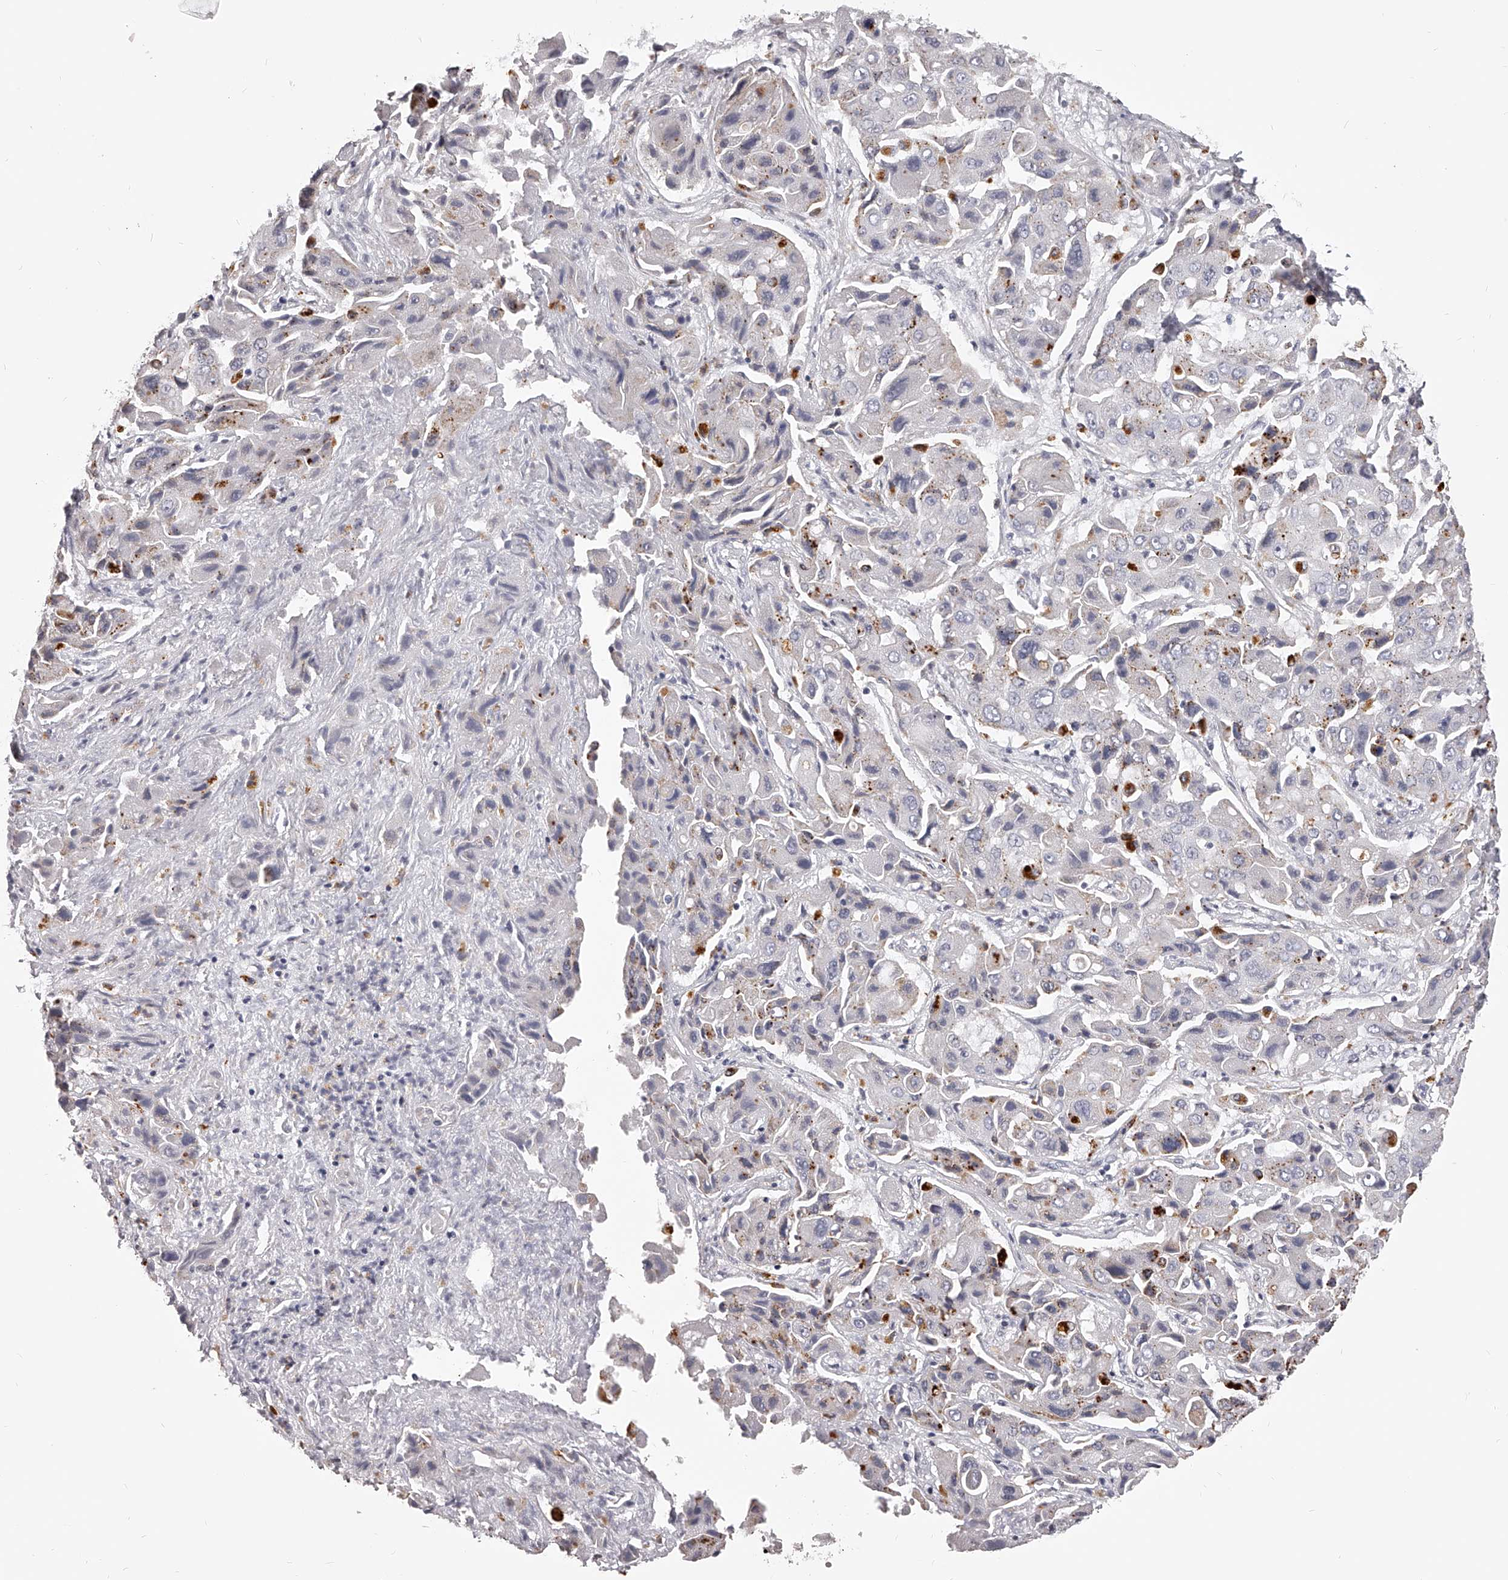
{"staining": {"intensity": "weak", "quantity": "<25%", "location": "cytoplasmic/membranous"}, "tissue": "liver cancer", "cell_type": "Tumor cells", "image_type": "cancer", "snomed": [{"axis": "morphology", "description": "Cholangiocarcinoma"}, {"axis": "topography", "description": "Liver"}], "caption": "This histopathology image is of liver cancer stained with IHC to label a protein in brown with the nuclei are counter-stained blue. There is no expression in tumor cells.", "gene": "DMRT1", "patient": {"sex": "male", "age": 67}}